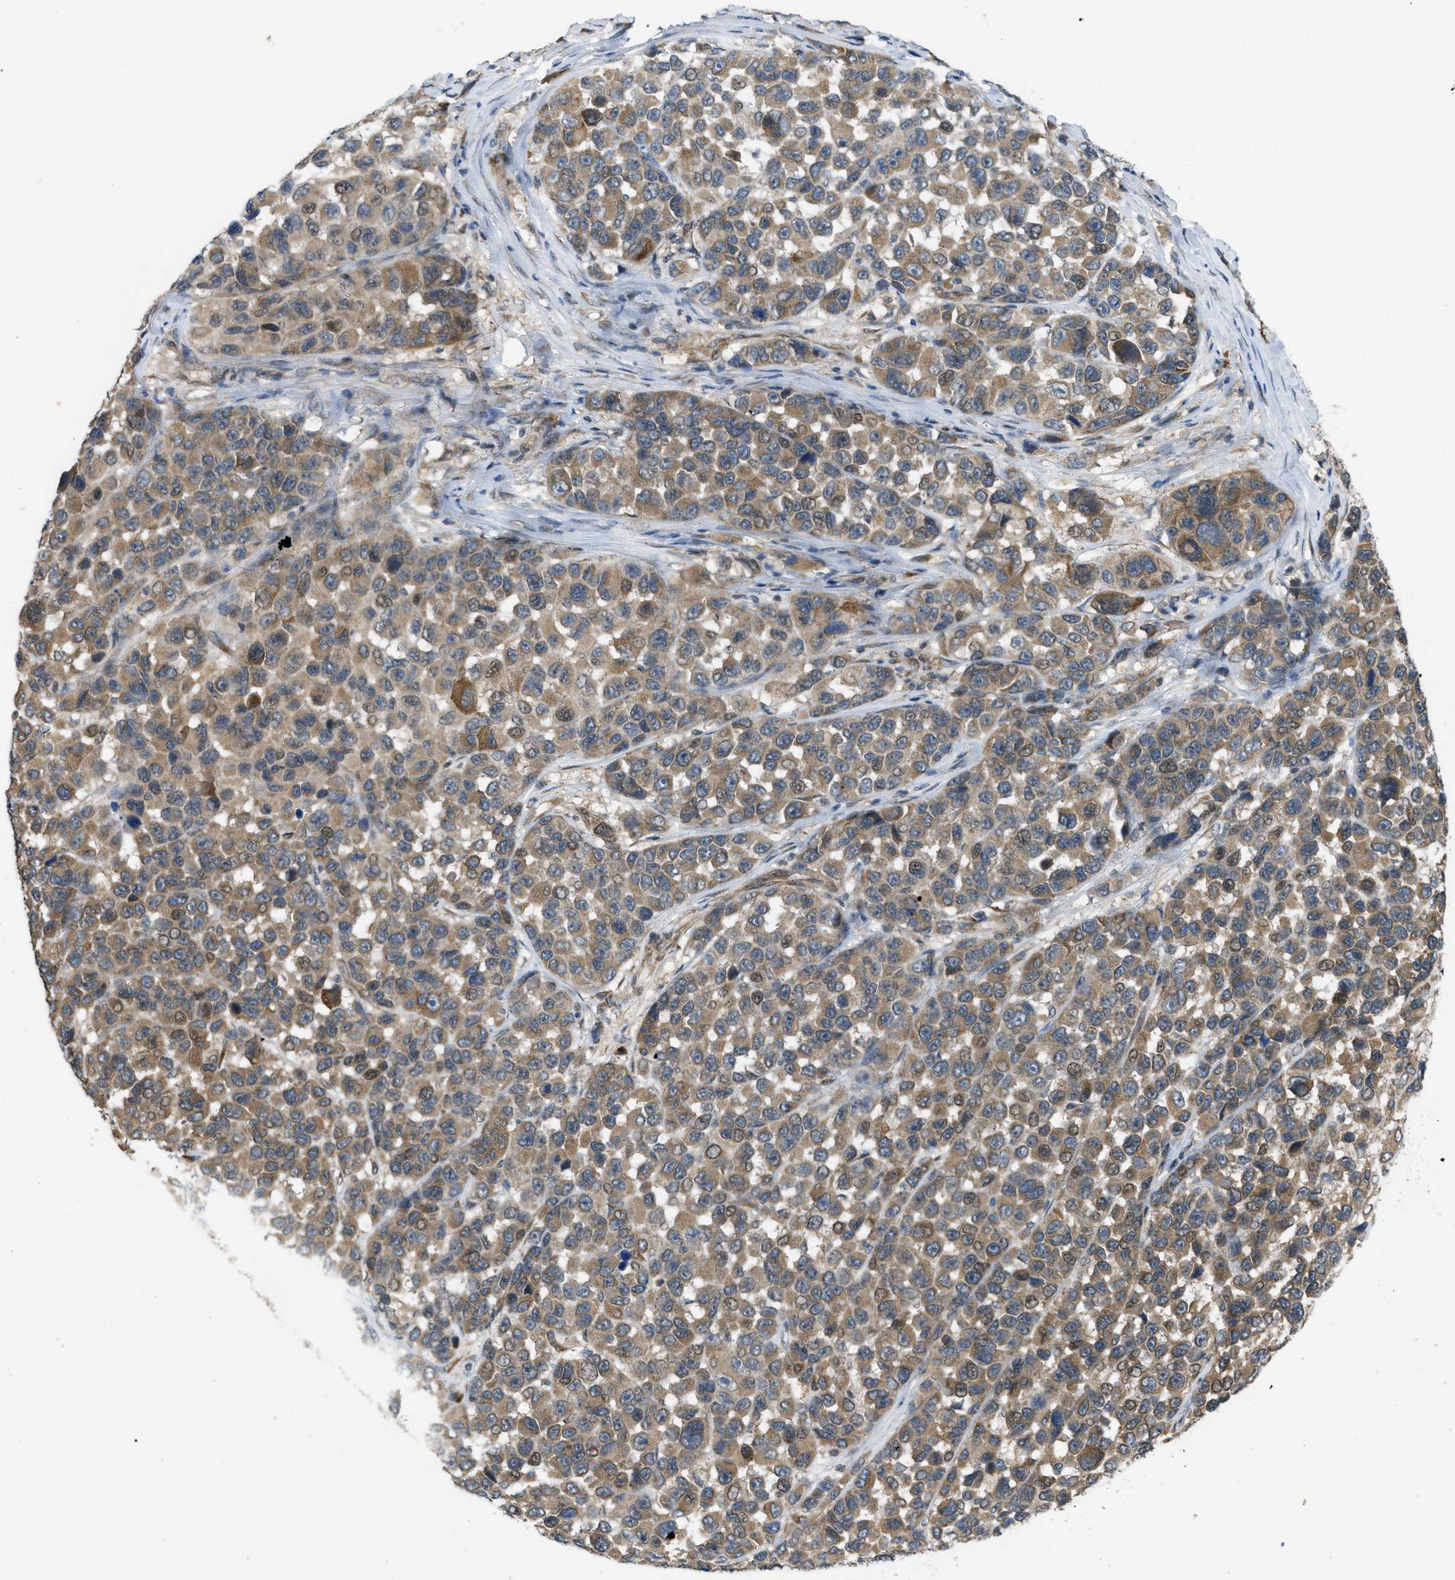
{"staining": {"intensity": "moderate", "quantity": ">75%", "location": "cytoplasmic/membranous"}, "tissue": "melanoma", "cell_type": "Tumor cells", "image_type": "cancer", "snomed": [{"axis": "morphology", "description": "Malignant melanoma, NOS"}, {"axis": "topography", "description": "Skin"}], "caption": "A micrograph showing moderate cytoplasmic/membranous staining in about >75% of tumor cells in melanoma, as visualized by brown immunohistochemical staining.", "gene": "IFNLR1", "patient": {"sex": "male", "age": 53}}